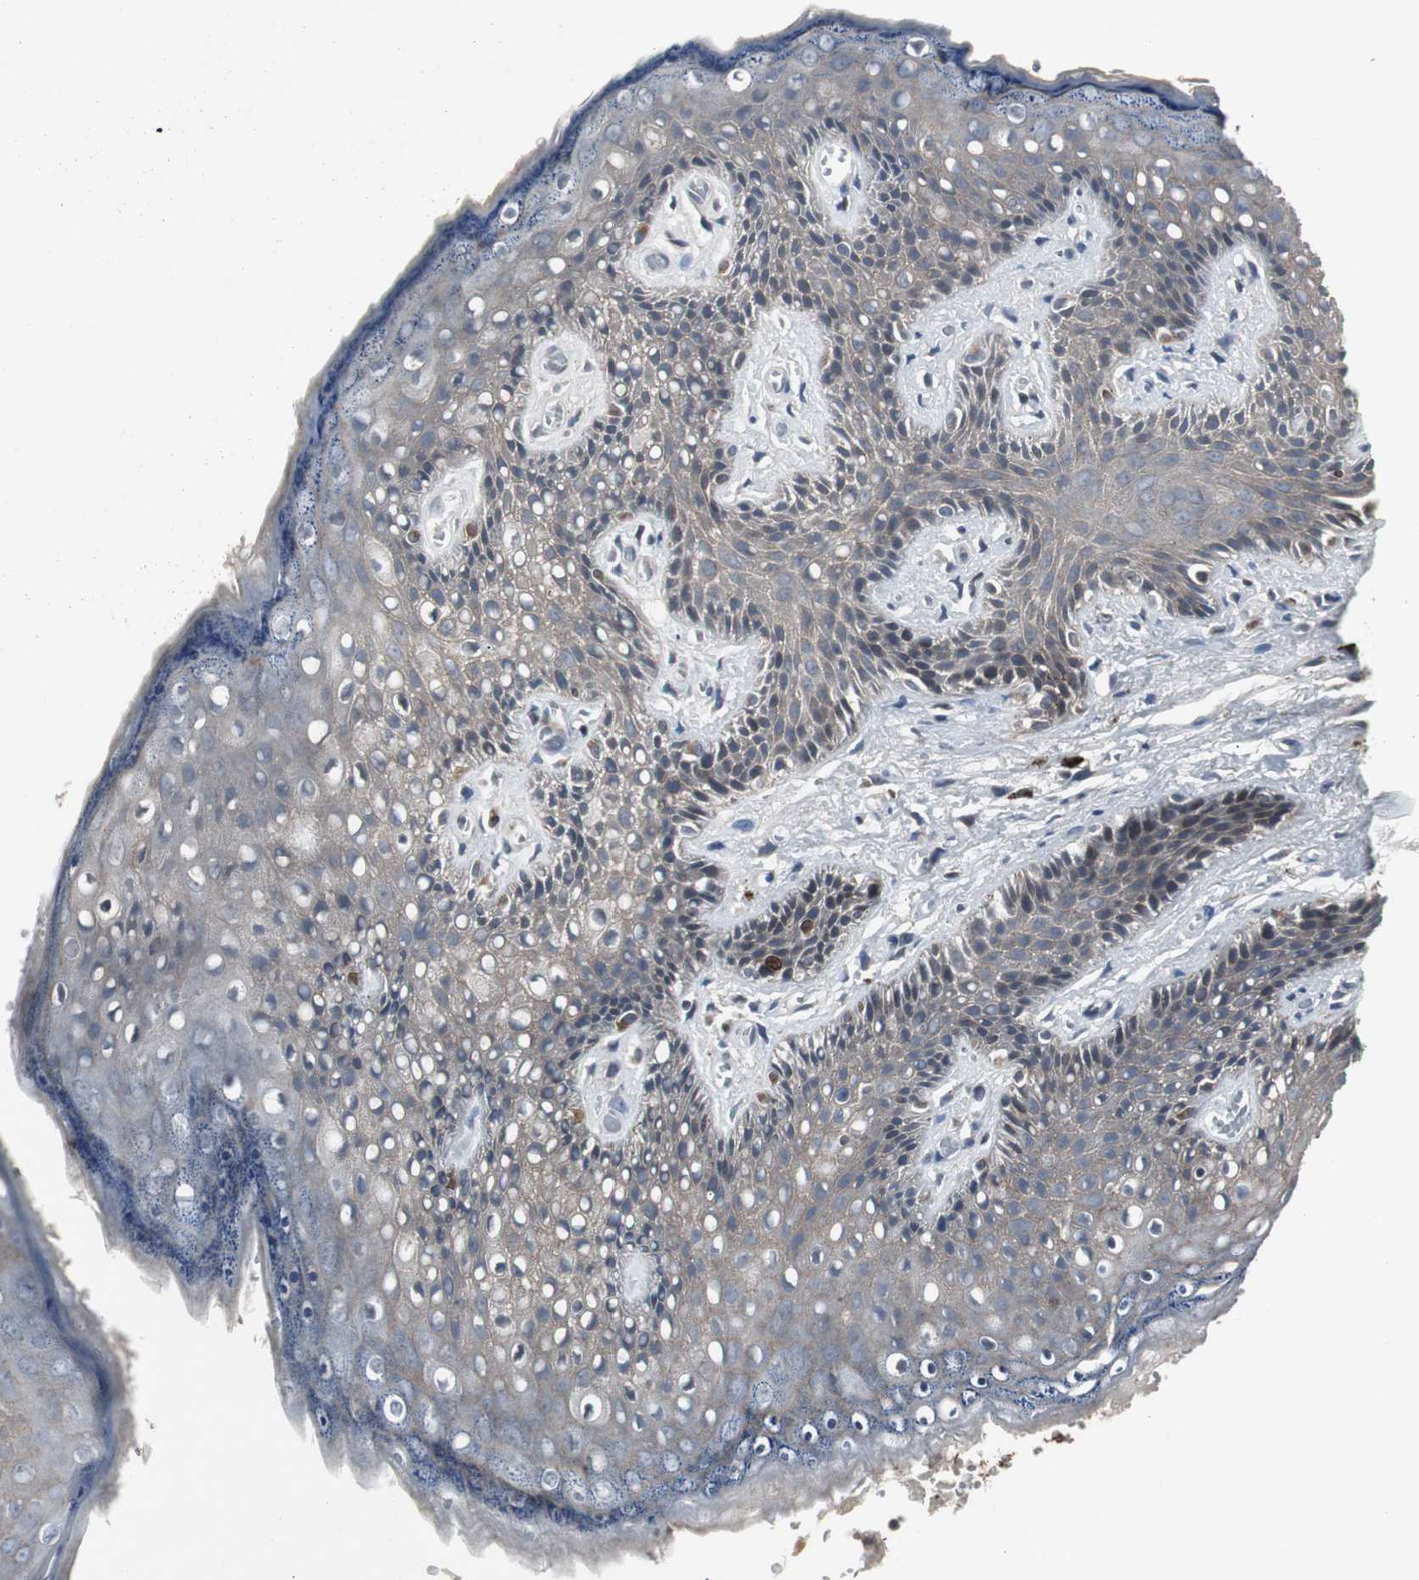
{"staining": {"intensity": "moderate", "quantity": "25%-75%", "location": "cytoplasmic/membranous,nuclear"}, "tissue": "skin", "cell_type": "Epidermal cells", "image_type": "normal", "snomed": [{"axis": "morphology", "description": "Normal tissue, NOS"}, {"axis": "topography", "description": "Anal"}], "caption": "Immunohistochemistry (DAB (3,3'-diaminobenzidine)) staining of unremarkable human skin demonstrates moderate cytoplasmic/membranous,nuclear protein positivity in approximately 25%-75% of epidermal cells.", "gene": "ZNF396", "patient": {"sex": "female", "age": 46}}